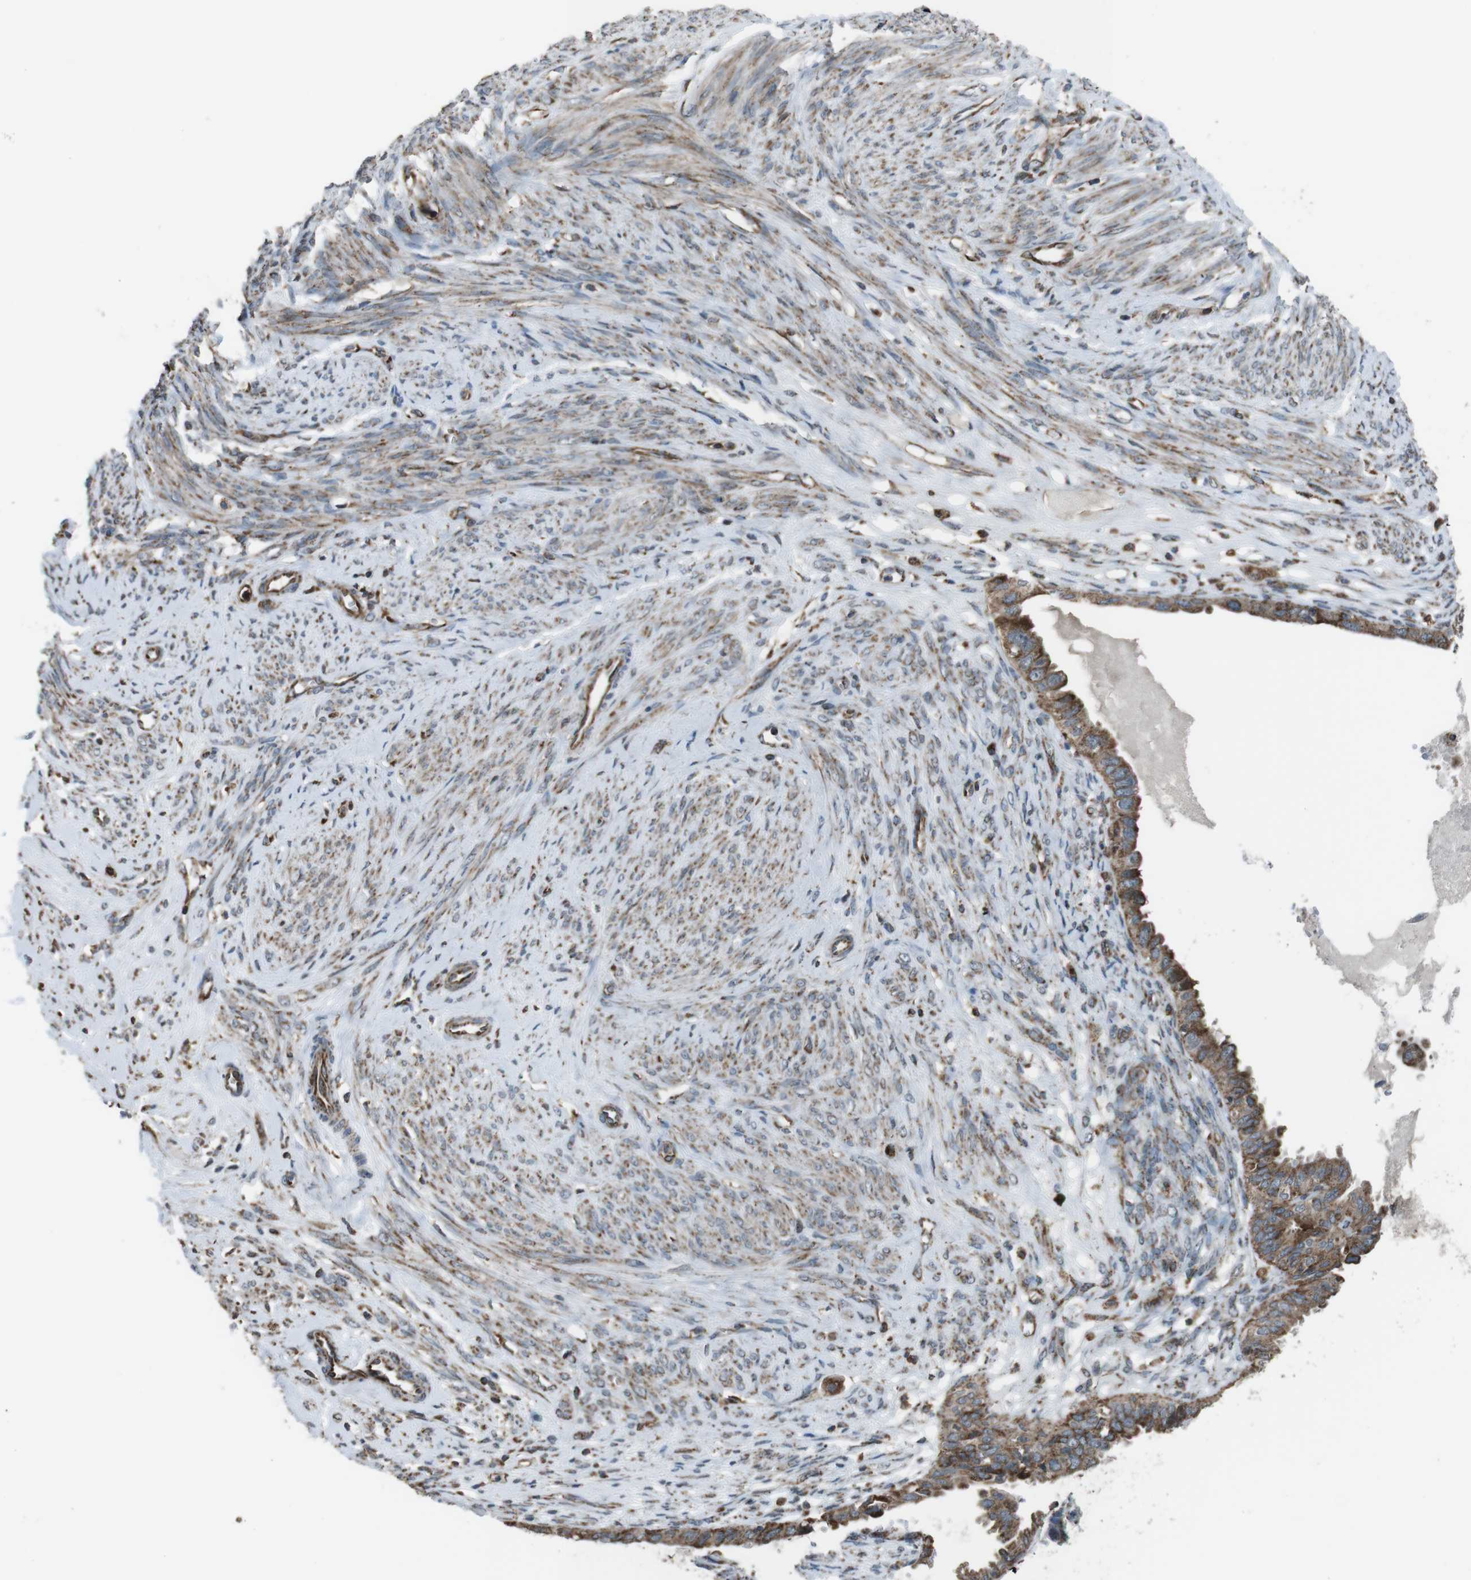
{"staining": {"intensity": "moderate", "quantity": ">75%", "location": "cytoplasmic/membranous"}, "tissue": "cervical cancer", "cell_type": "Tumor cells", "image_type": "cancer", "snomed": [{"axis": "morphology", "description": "Normal tissue, NOS"}, {"axis": "morphology", "description": "Adenocarcinoma, NOS"}, {"axis": "topography", "description": "Cervix"}, {"axis": "topography", "description": "Endometrium"}], "caption": "Tumor cells reveal moderate cytoplasmic/membranous positivity in approximately >75% of cells in adenocarcinoma (cervical). Nuclei are stained in blue.", "gene": "GIMAP8", "patient": {"sex": "female", "age": 86}}